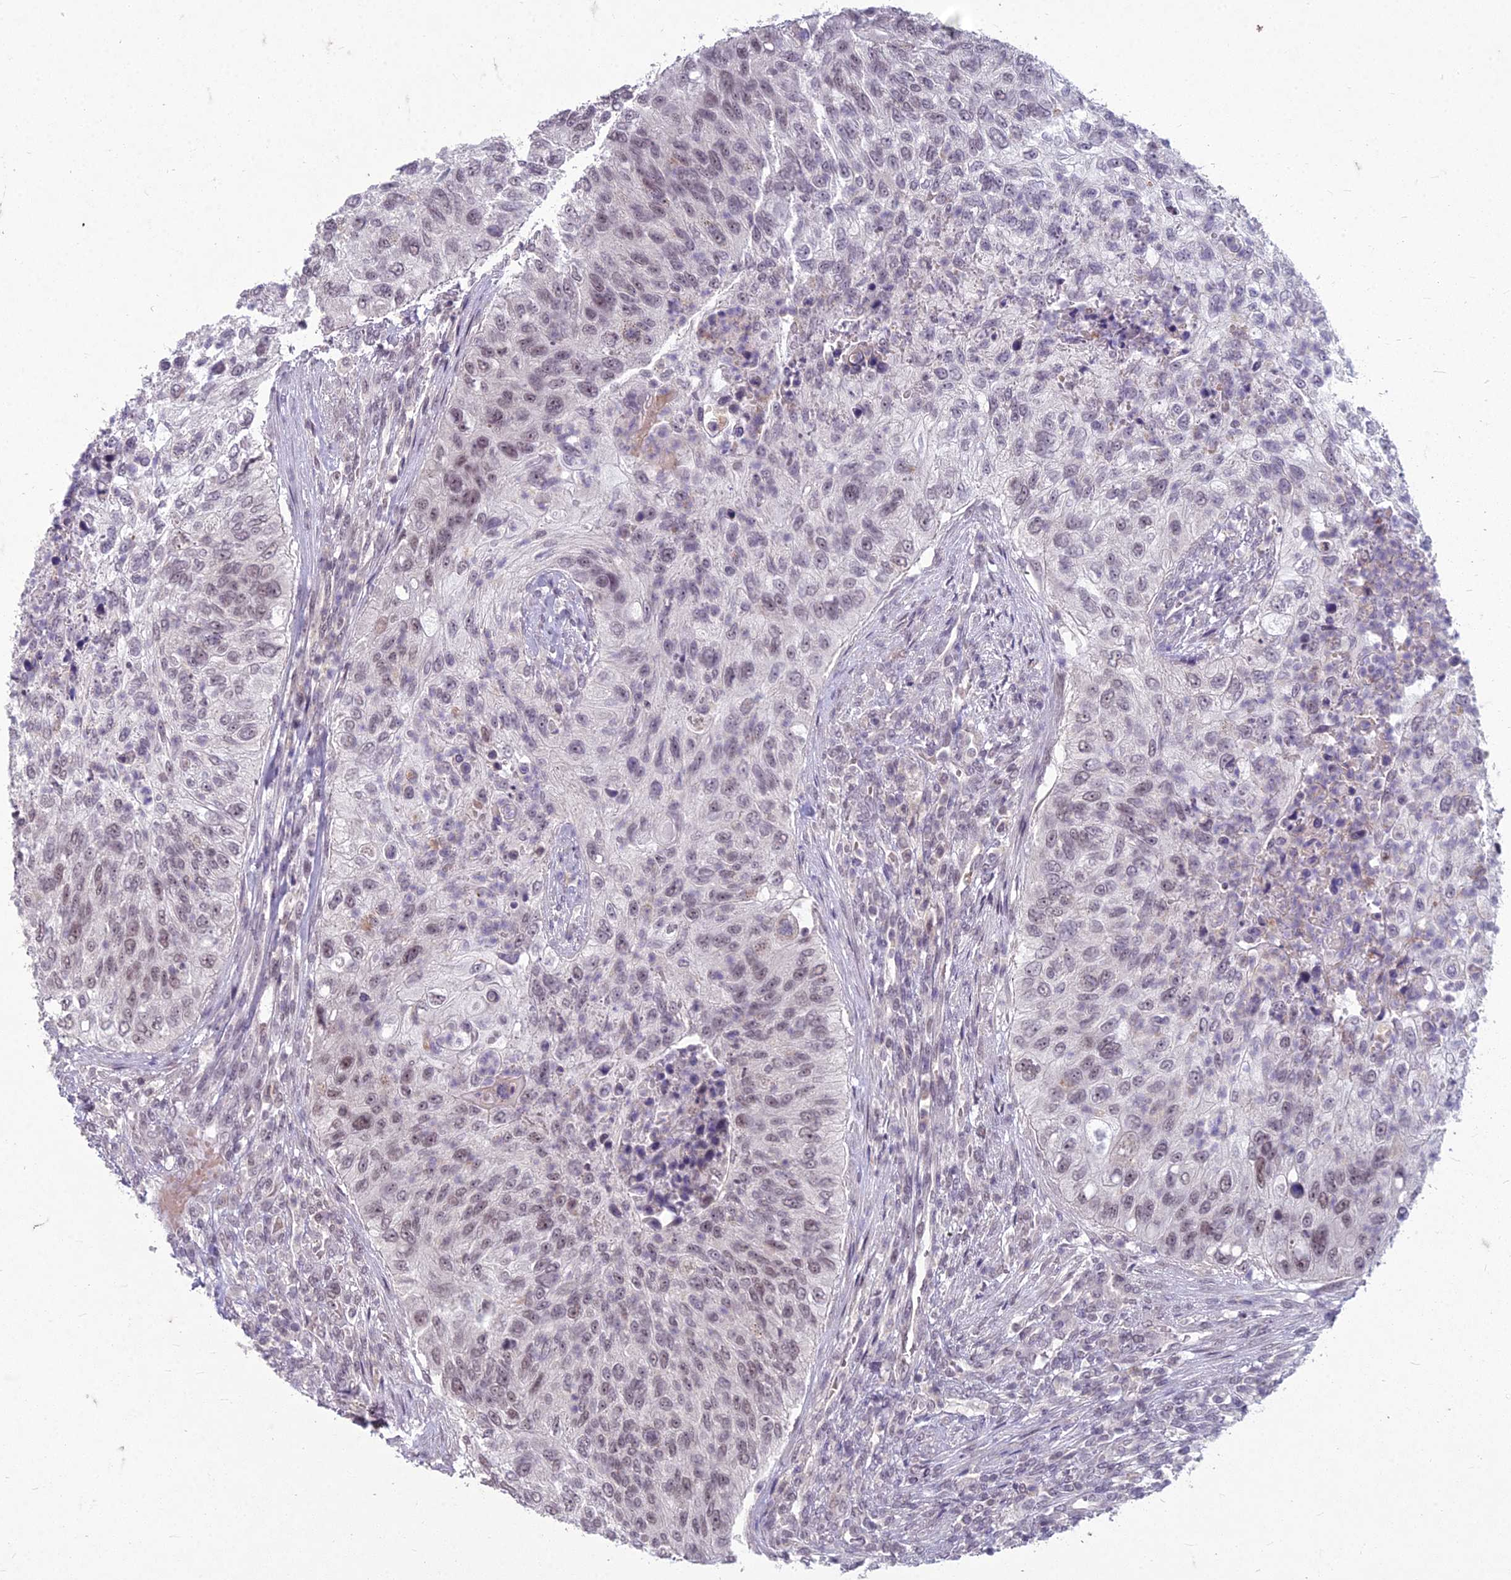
{"staining": {"intensity": "moderate", "quantity": "25%-75%", "location": "nuclear"}, "tissue": "urothelial cancer", "cell_type": "Tumor cells", "image_type": "cancer", "snomed": [{"axis": "morphology", "description": "Urothelial carcinoma, High grade"}, {"axis": "topography", "description": "Urinary bladder"}], "caption": "Immunohistochemical staining of human urothelial cancer reveals medium levels of moderate nuclear protein expression in approximately 25%-75% of tumor cells. The staining was performed using DAB, with brown indicating positive protein expression. Nuclei are stained blue with hematoxylin.", "gene": "KAT7", "patient": {"sex": "female", "age": 60}}